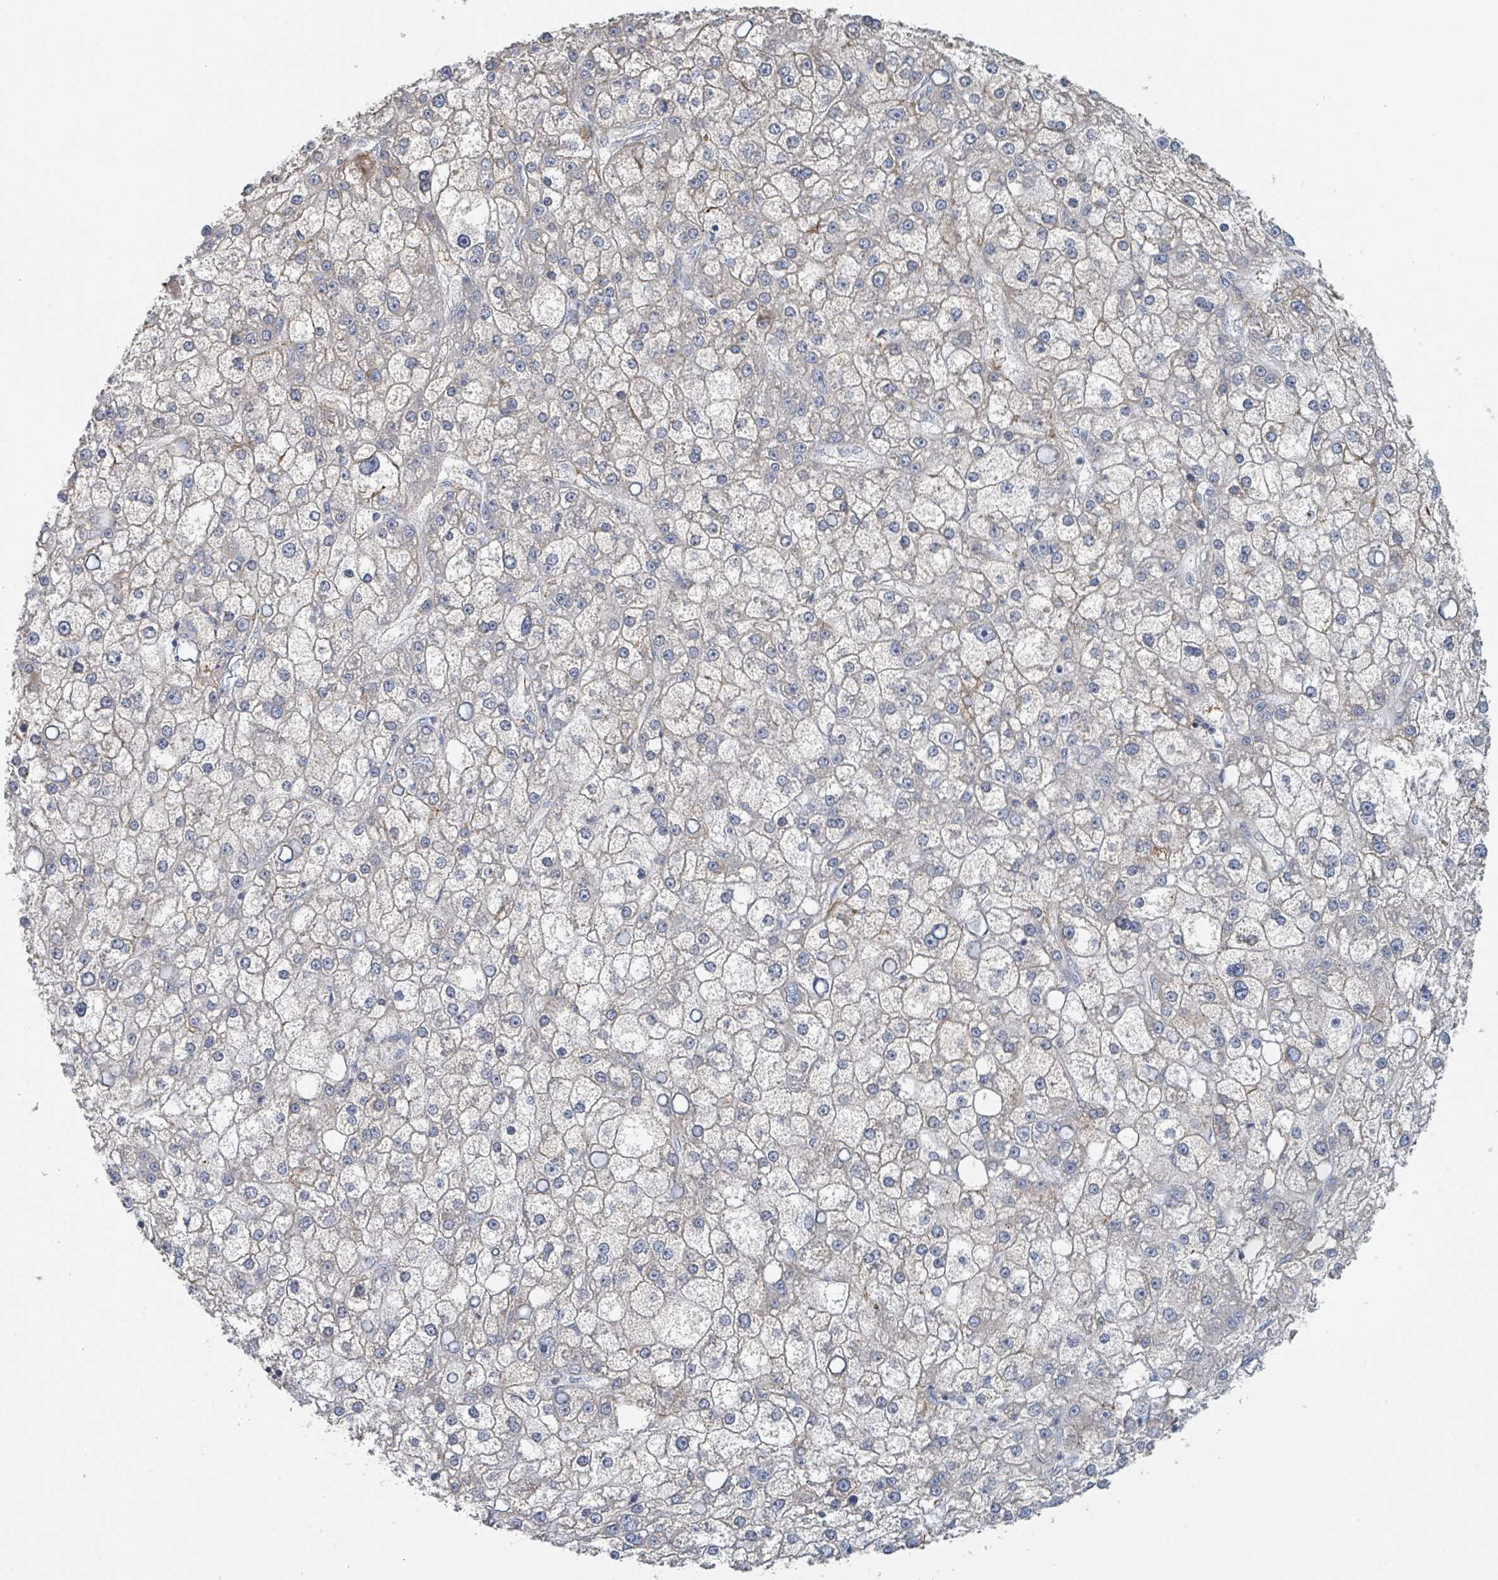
{"staining": {"intensity": "negative", "quantity": "none", "location": "none"}, "tissue": "liver cancer", "cell_type": "Tumor cells", "image_type": "cancer", "snomed": [{"axis": "morphology", "description": "Carcinoma, Hepatocellular, NOS"}, {"axis": "topography", "description": "Liver"}], "caption": "Histopathology image shows no significant protein expression in tumor cells of liver cancer (hepatocellular carcinoma).", "gene": "LRRC42", "patient": {"sex": "male", "age": 67}}